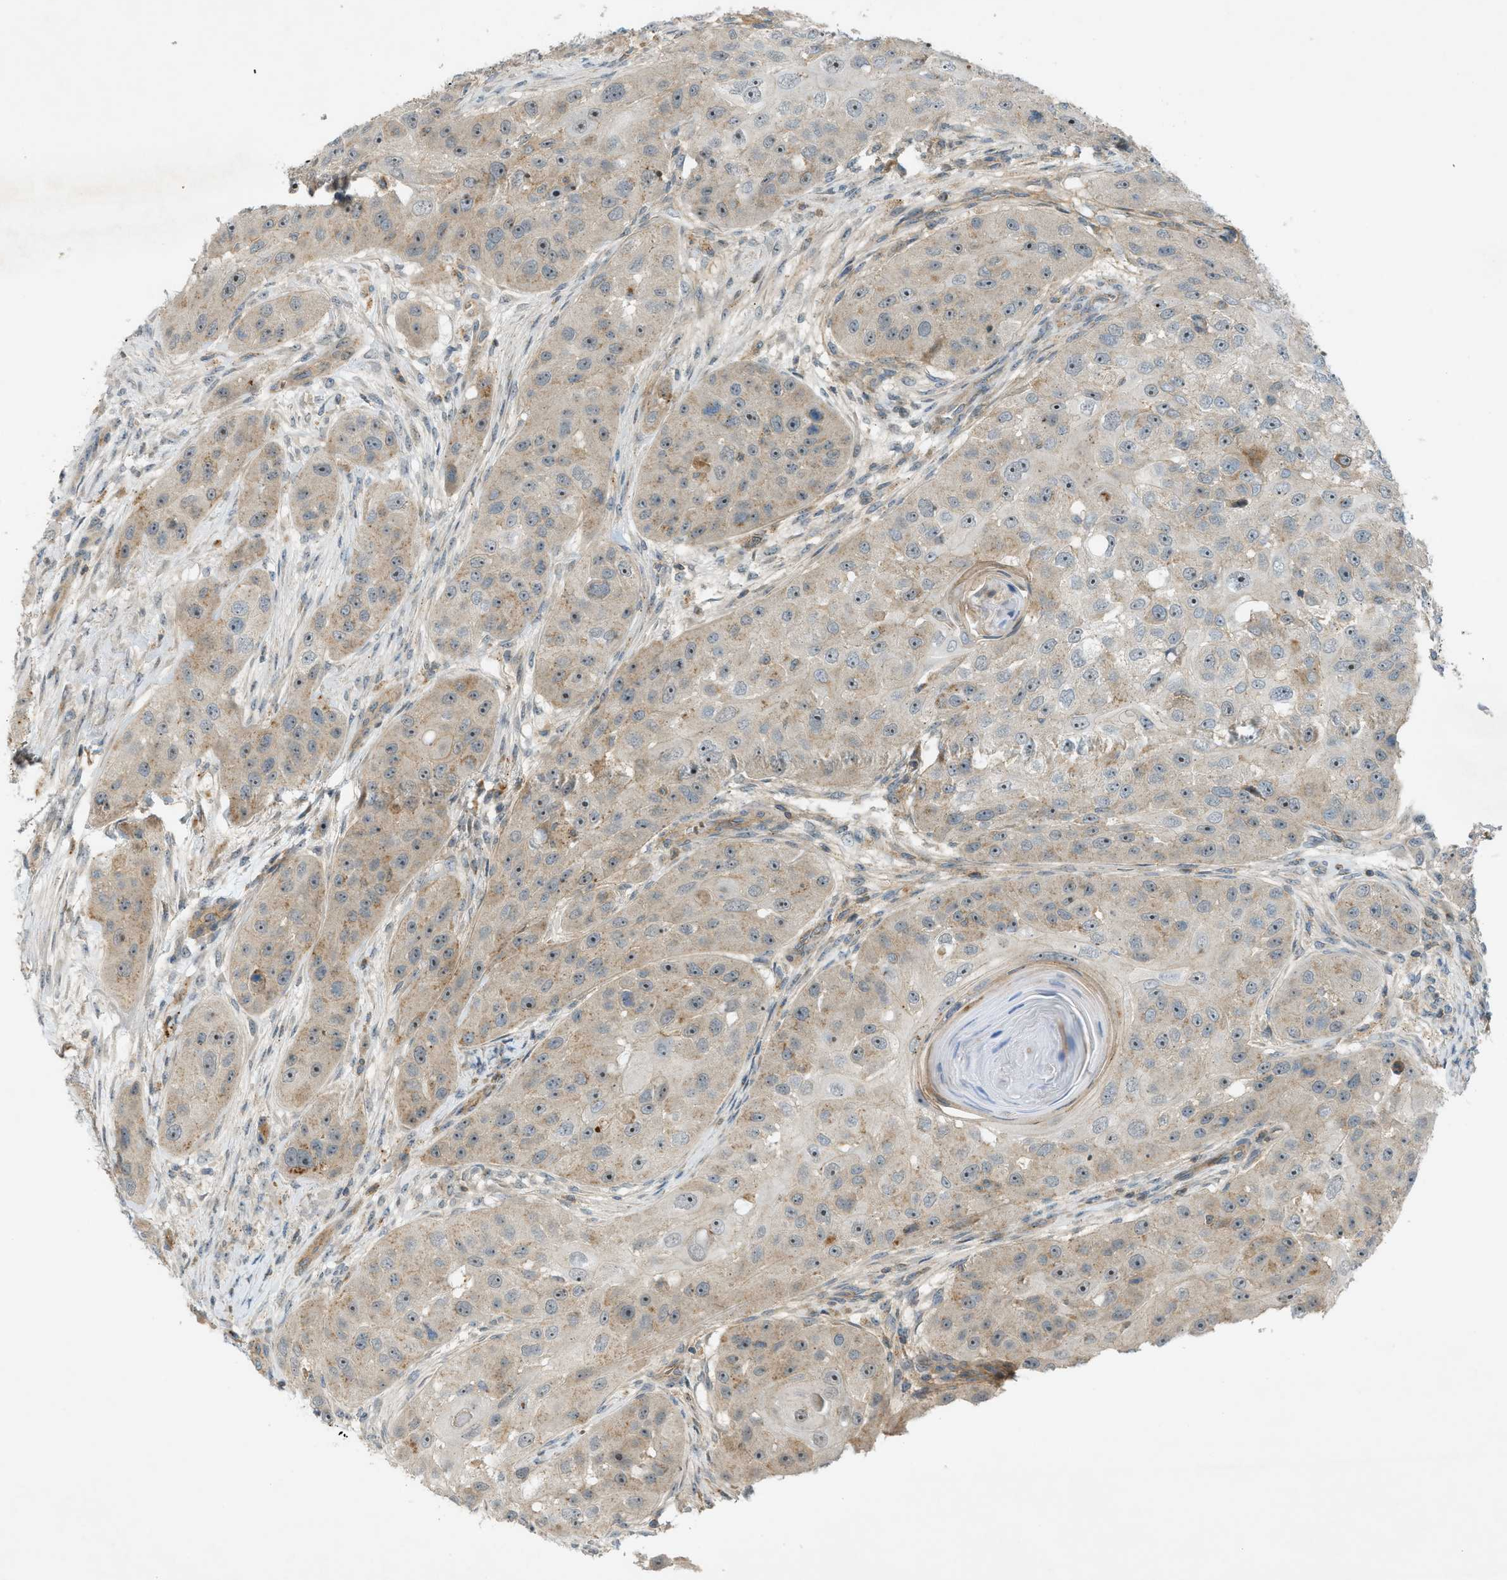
{"staining": {"intensity": "weak", "quantity": ">75%", "location": "cytoplasmic/membranous"}, "tissue": "head and neck cancer", "cell_type": "Tumor cells", "image_type": "cancer", "snomed": [{"axis": "morphology", "description": "Normal tissue, NOS"}, {"axis": "morphology", "description": "Squamous cell carcinoma, NOS"}, {"axis": "topography", "description": "Skeletal muscle"}, {"axis": "topography", "description": "Head-Neck"}], "caption": "Protein staining of squamous cell carcinoma (head and neck) tissue displays weak cytoplasmic/membranous expression in approximately >75% of tumor cells. The staining was performed using DAB (3,3'-diaminobenzidine), with brown indicating positive protein expression. Nuclei are stained blue with hematoxylin.", "gene": "GRK6", "patient": {"sex": "male", "age": 51}}